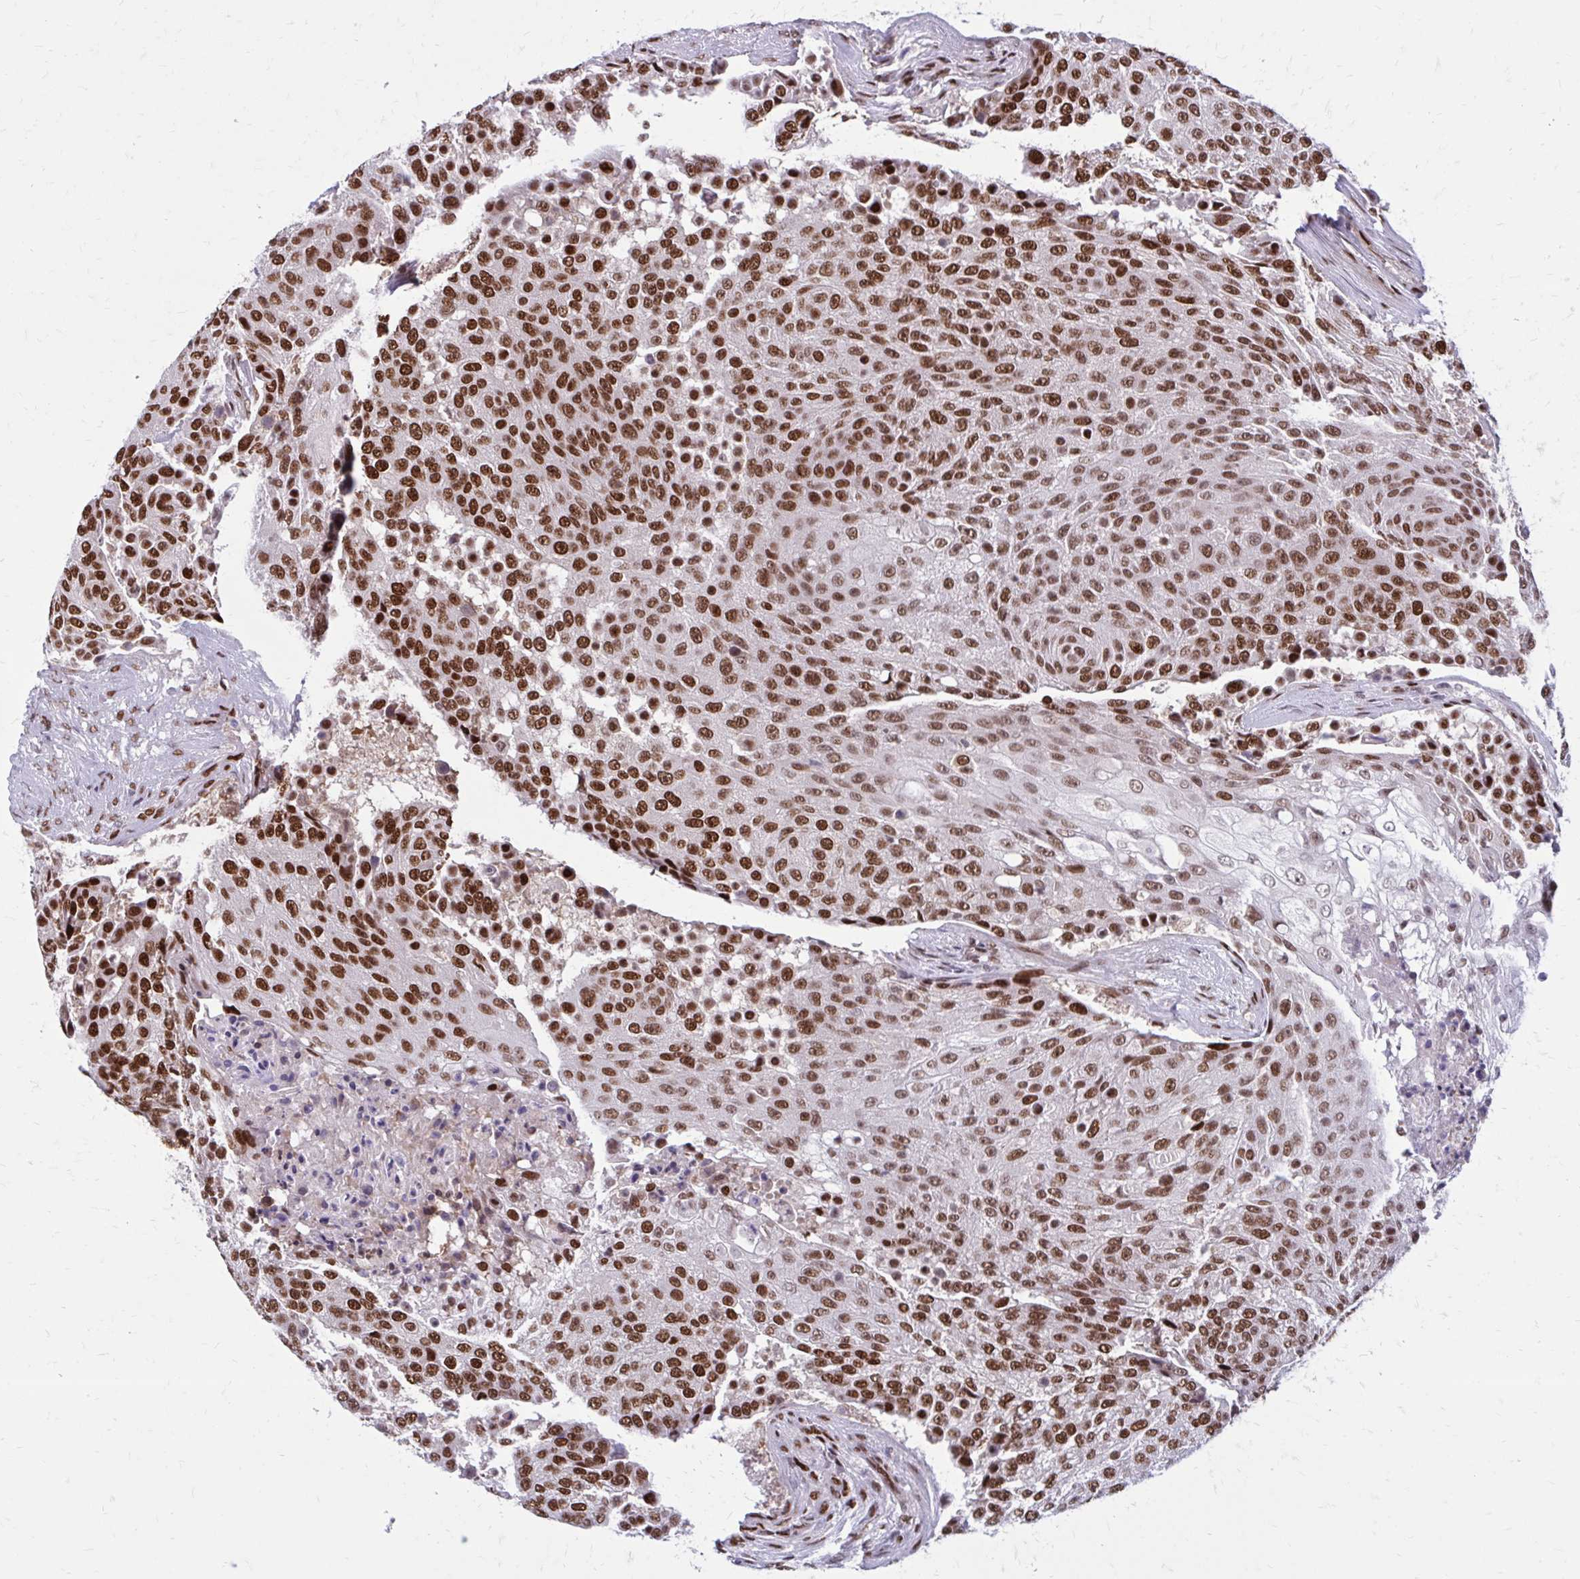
{"staining": {"intensity": "strong", "quantity": ">75%", "location": "nuclear"}, "tissue": "urothelial cancer", "cell_type": "Tumor cells", "image_type": "cancer", "snomed": [{"axis": "morphology", "description": "Urothelial carcinoma, High grade"}, {"axis": "topography", "description": "Urinary bladder"}], "caption": "Human urothelial cancer stained for a protein (brown) demonstrates strong nuclear positive staining in about >75% of tumor cells.", "gene": "PSME4", "patient": {"sex": "female", "age": 63}}